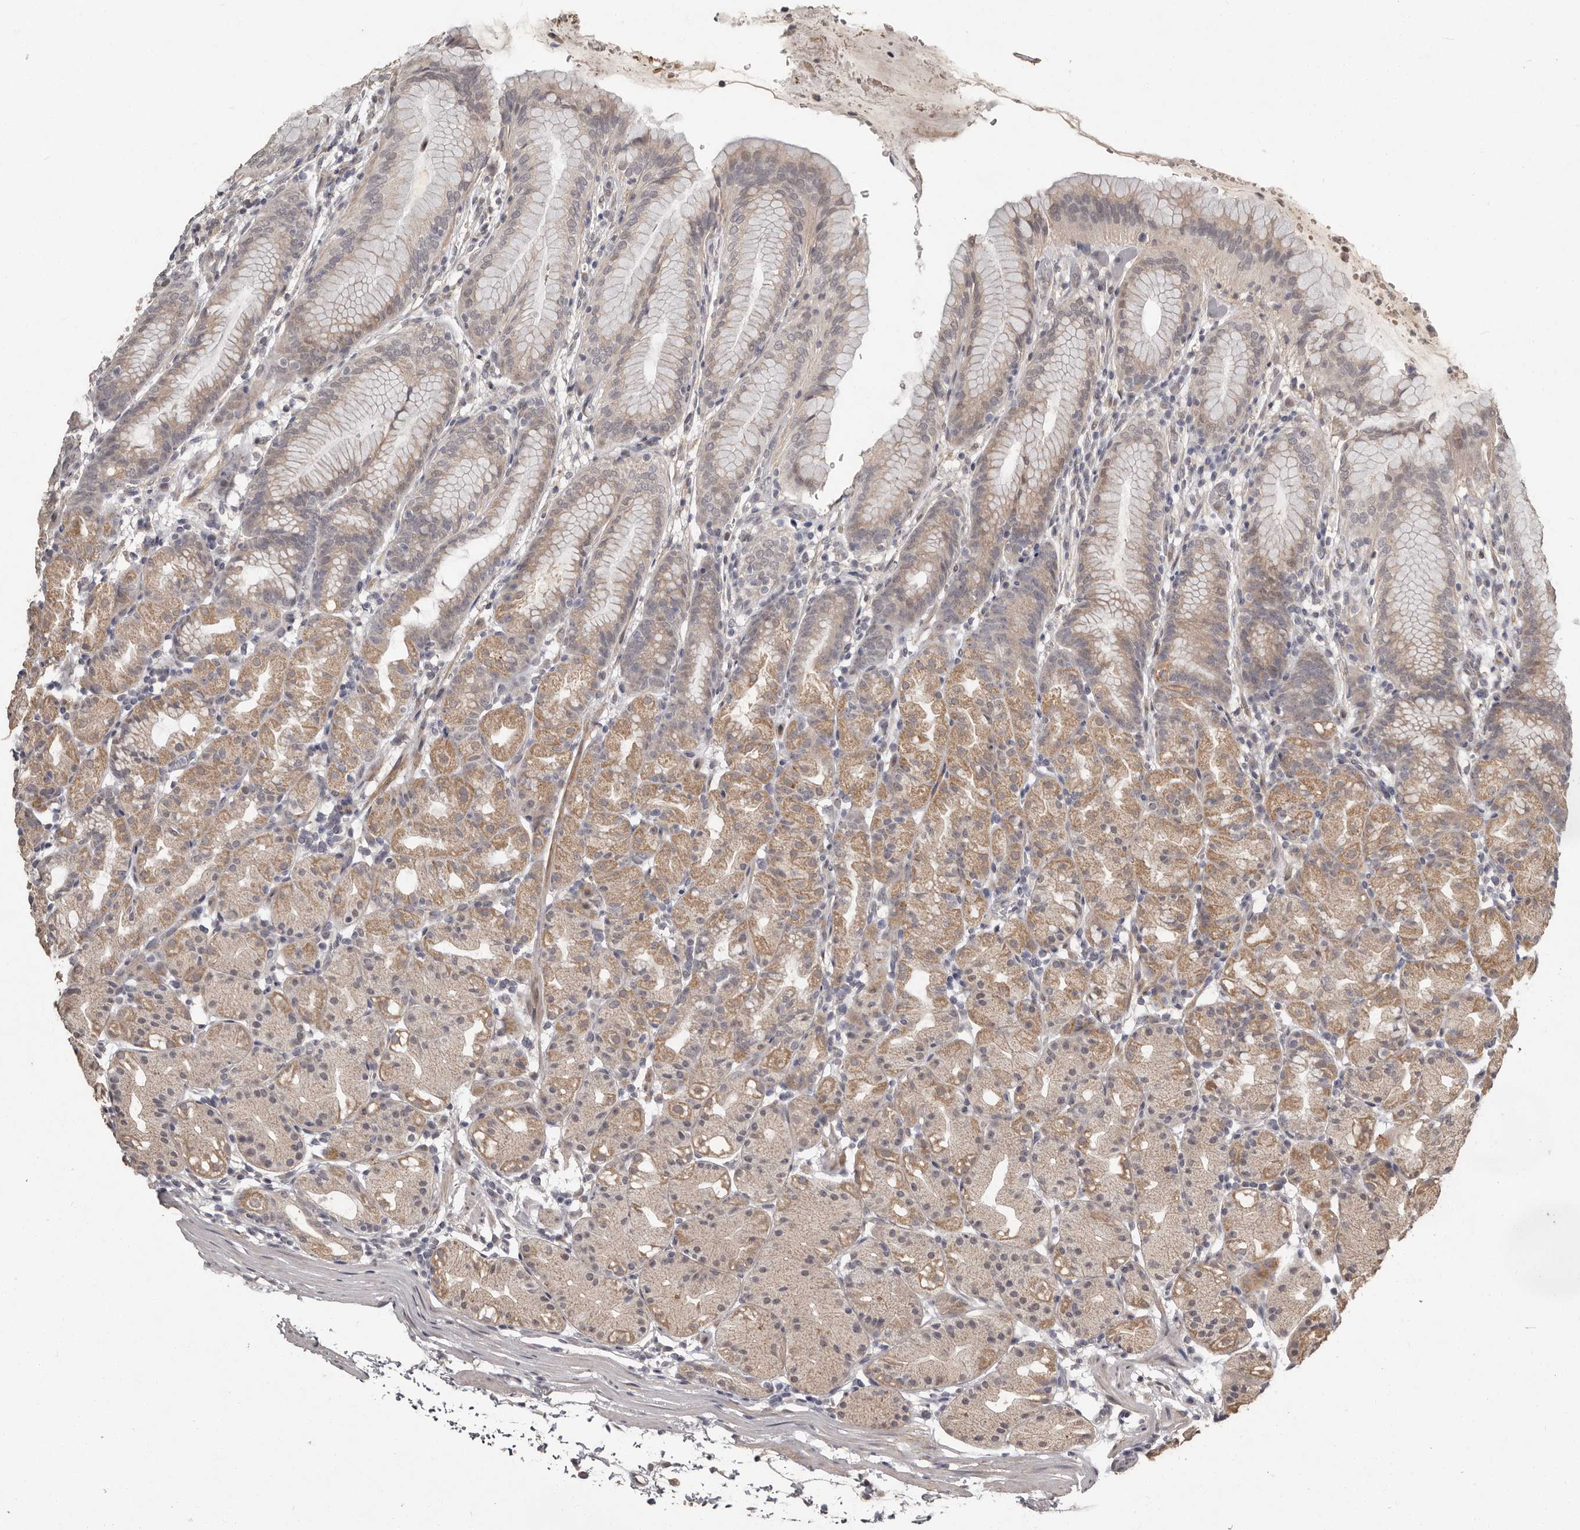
{"staining": {"intensity": "moderate", "quantity": ">75%", "location": "cytoplasmic/membranous"}, "tissue": "stomach", "cell_type": "Glandular cells", "image_type": "normal", "snomed": [{"axis": "morphology", "description": "Normal tissue, NOS"}, {"axis": "topography", "description": "Stomach, upper"}], "caption": "A histopathology image of human stomach stained for a protein reveals moderate cytoplasmic/membranous brown staining in glandular cells. The staining was performed using DAB, with brown indicating positive protein expression. Nuclei are stained blue with hematoxylin.", "gene": "ZFP14", "patient": {"sex": "male", "age": 48}}